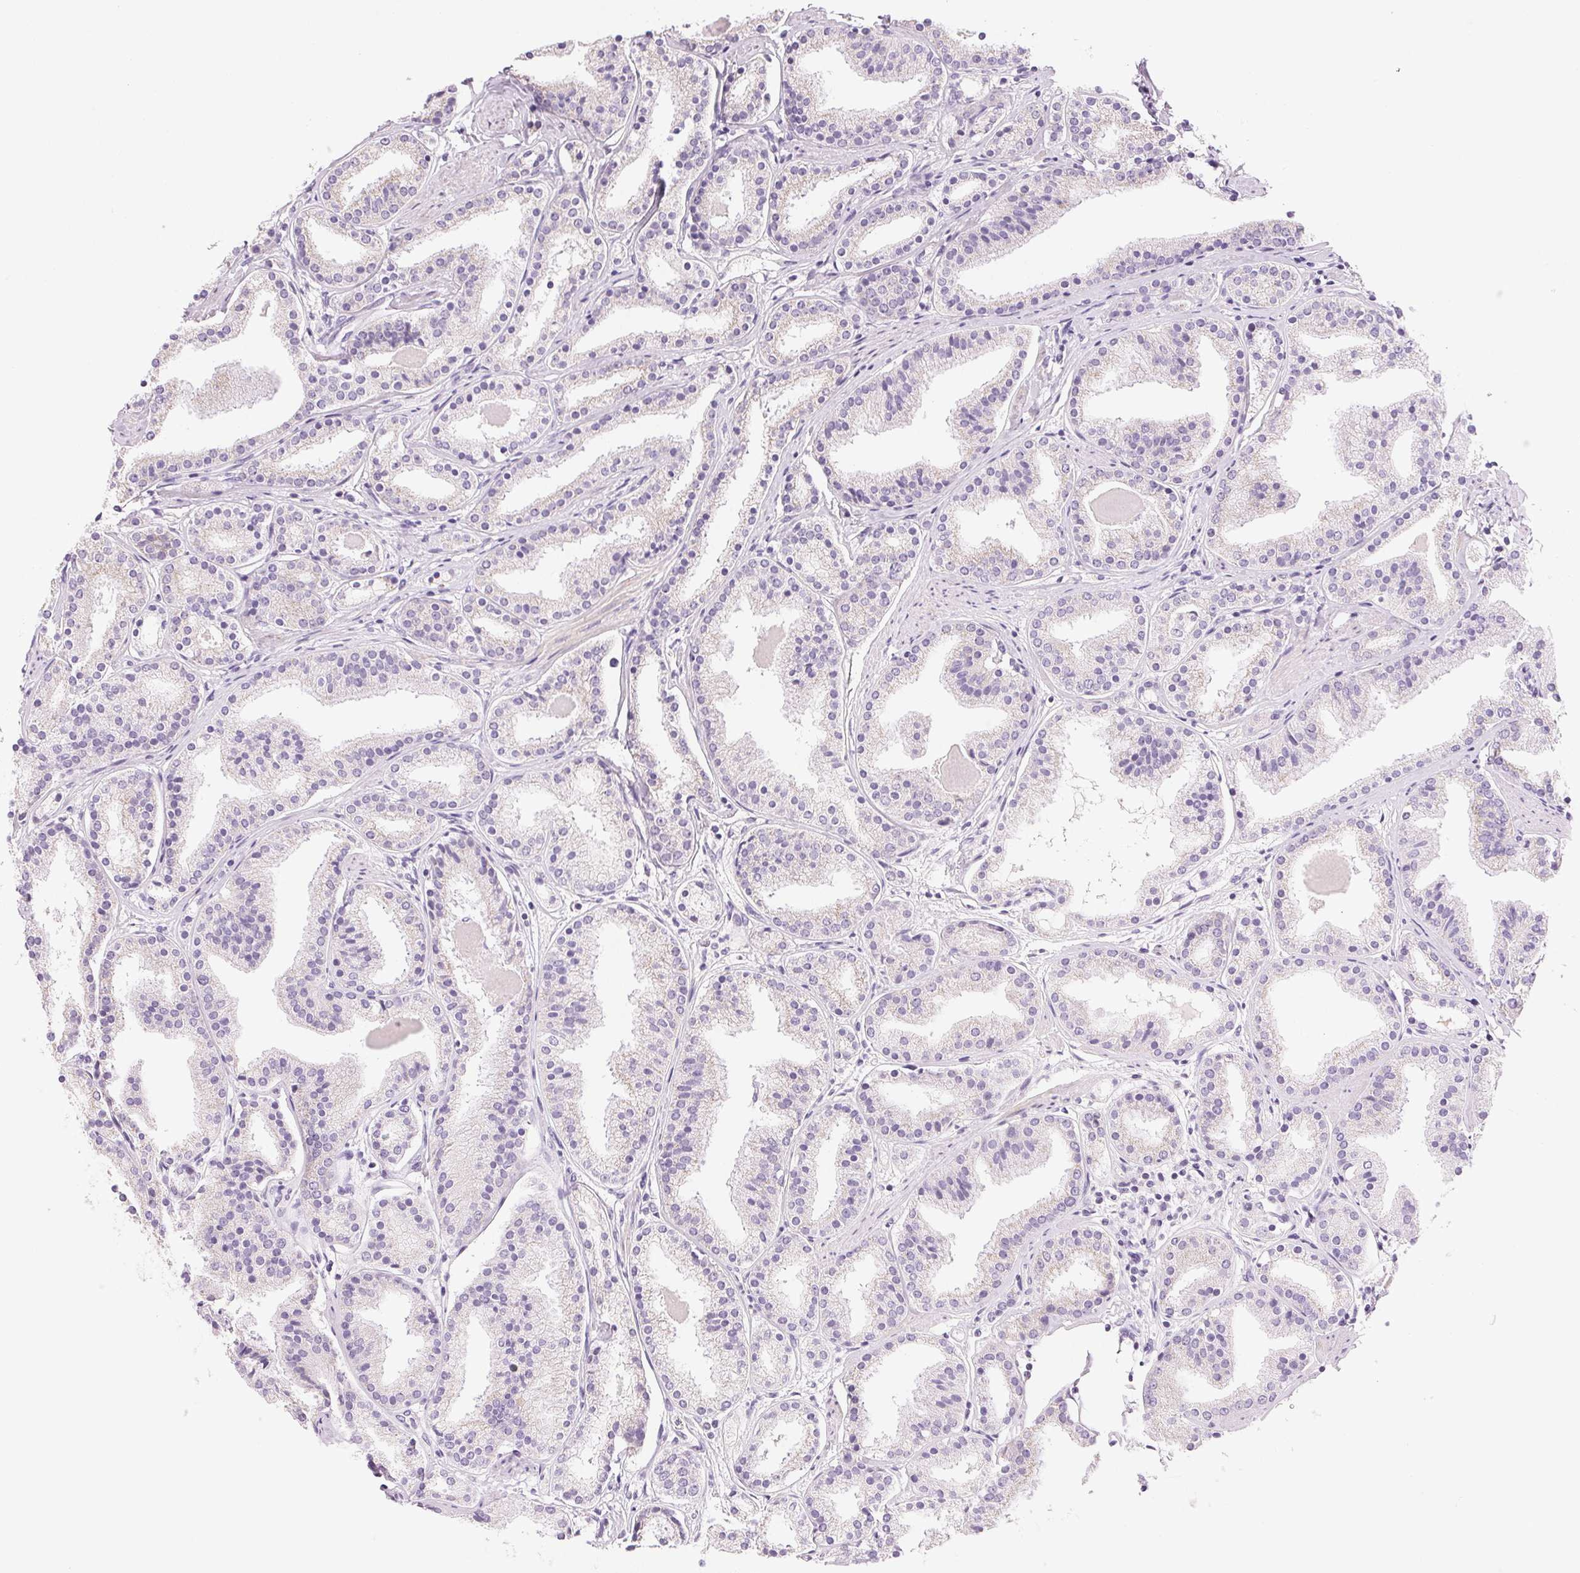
{"staining": {"intensity": "negative", "quantity": "none", "location": "none"}, "tissue": "prostate cancer", "cell_type": "Tumor cells", "image_type": "cancer", "snomed": [{"axis": "morphology", "description": "Adenocarcinoma, High grade"}, {"axis": "topography", "description": "Prostate"}], "caption": "The immunohistochemistry (IHC) photomicrograph has no significant positivity in tumor cells of high-grade adenocarcinoma (prostate) tissue. Nuclei are stained in blue.", "gene": "CYP11B1", "patient": {"sex": "male", "age": 63}}